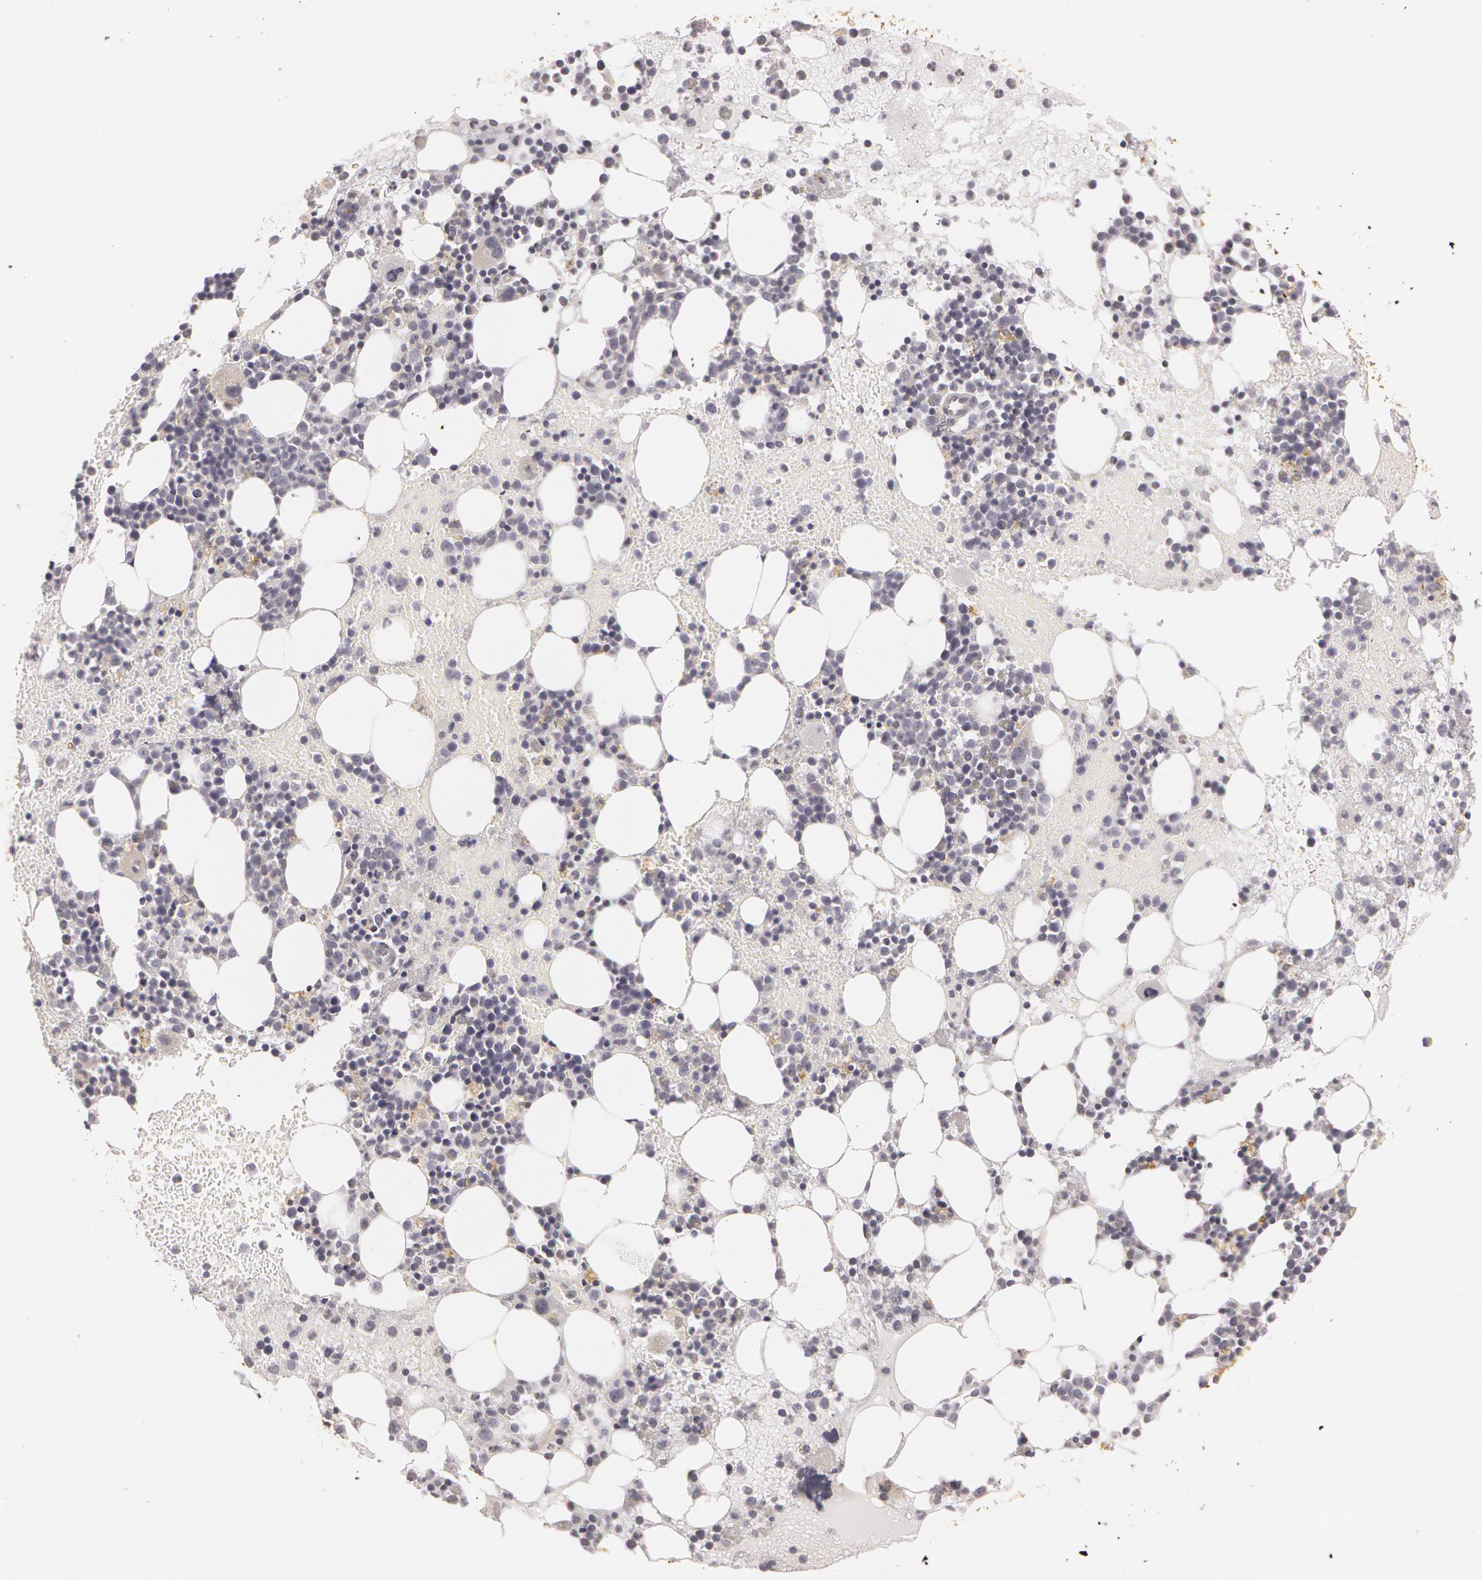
{"staining": {"intensity": "weak", "quantity": "<25%", "location": "cytoplasmic/membranous"}, "tissue": "bone marrow", "cell_type": "Hematopoietic cells", "image_type": "normal", "snomed": [{"axis": "morphology", "description": "Normal tissue, NOS"}, {"axis": "topography", "description": "Bone marrow"}], "caption": "High magnification brightfield microscopy of benign bone marrow stained with DAB (3,3'-diaminobenzidine) (brown) and counterstained with hematoxylin (blue): hematopoietic cells show no significant positivity. (DAB immunohistochemistry (IHC), high magnification).", "gene": "RALGAPA1", "patient": {"sex": "male", "age": 15}}